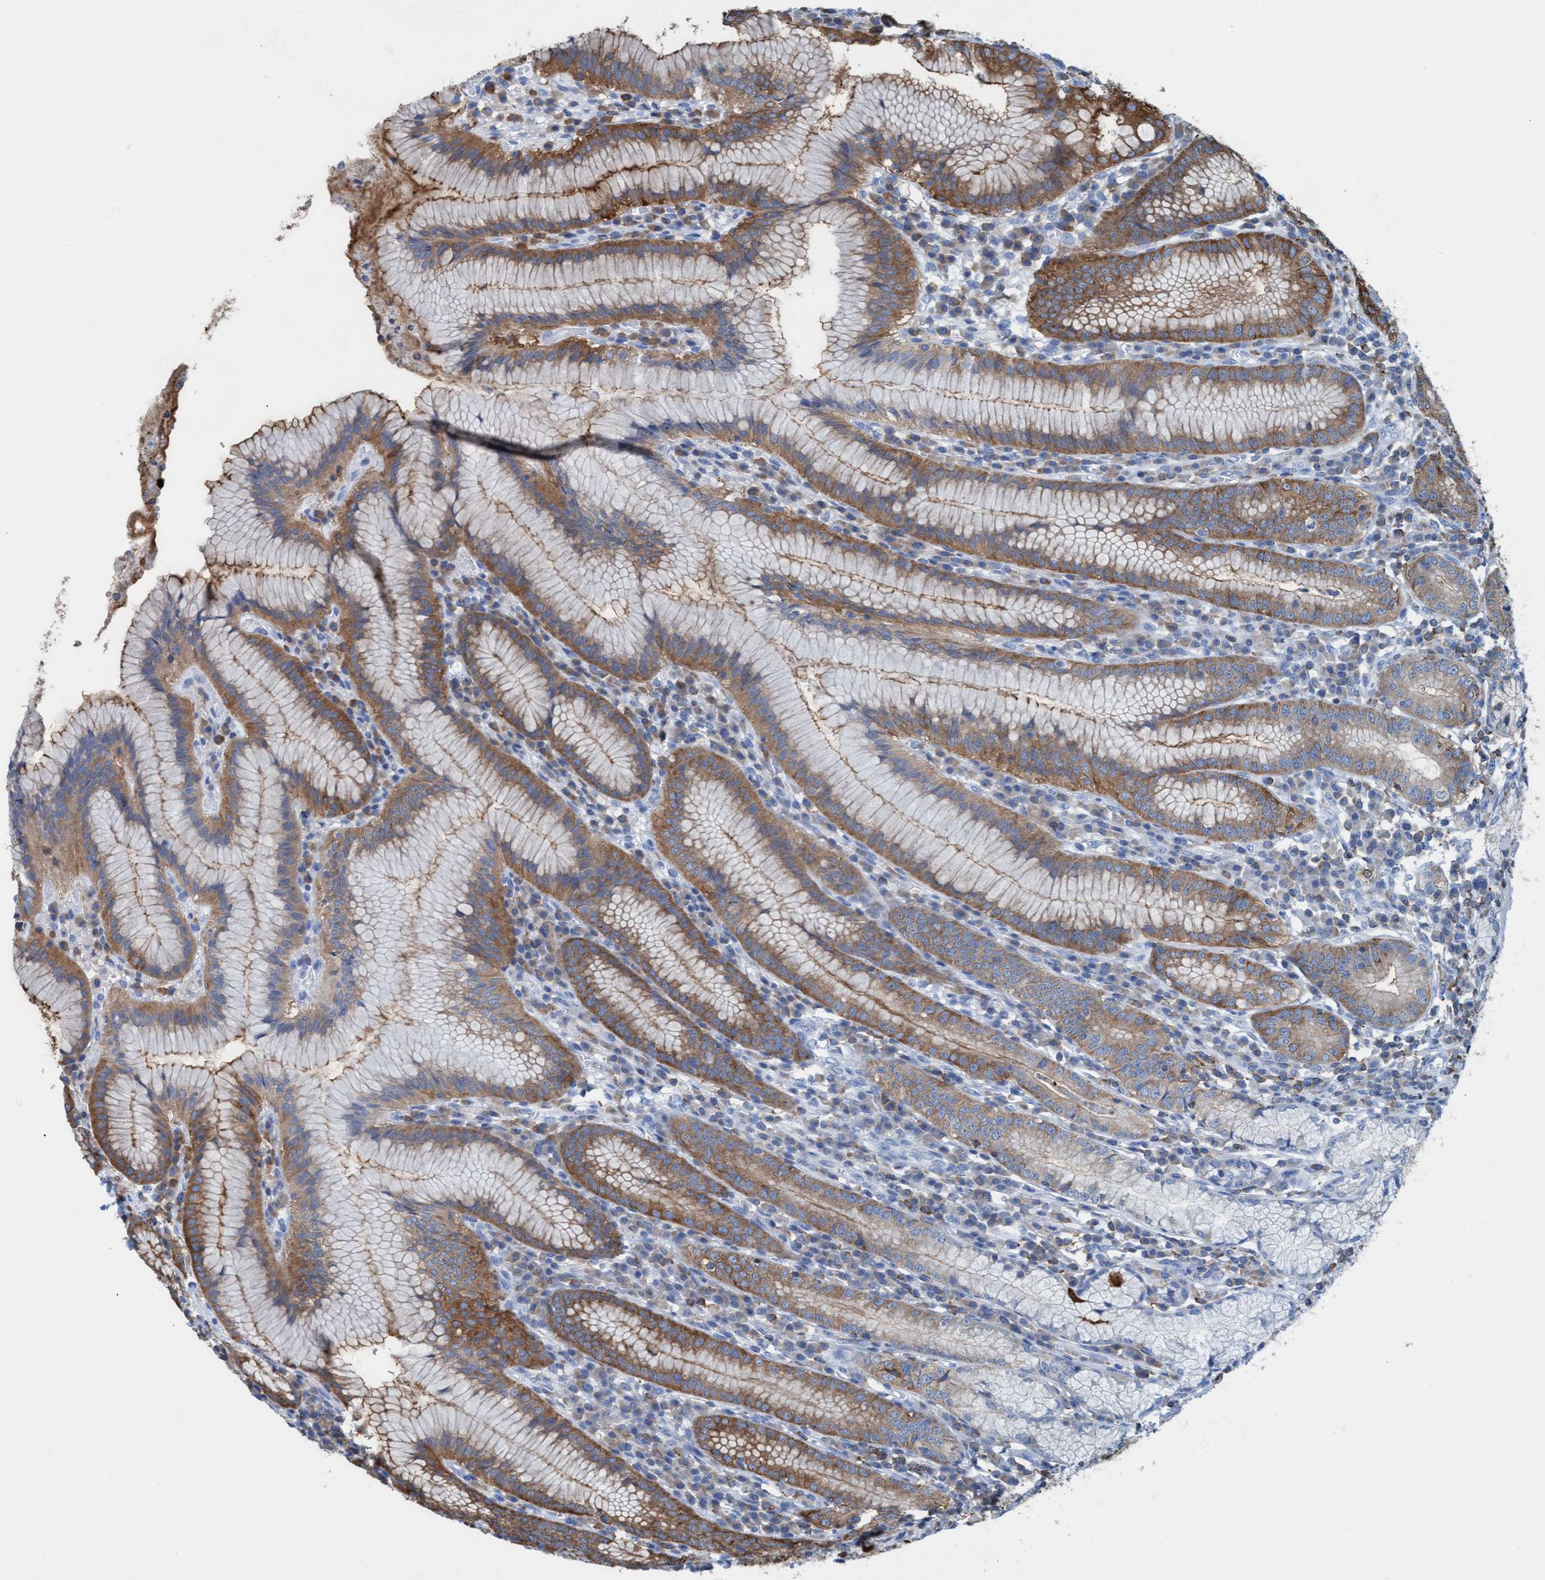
{"staining": {"intensity": "strong", "quantity": "25%-75%", "location": "cytoplasmic/membranous"}, "tissue": "stomach", "cell_type": "Glandular cells", "image_type": "normal", "snomed": [{"axis": "morphology", "description": "Normal tissue, NOS"}, {"axis": "topography", "description": "Stomach"}], "caption": "Protein staining of benign stomach reveals strong cytoplasmic/membranous expression in about 25%-75% of glandular cells. Using DAB (brown) and hematoxylin (blue) stains, captured at high magnification using brightfield microscopy.", "gene": "EZR", "patient": {"sex": "male", "age": 55}}